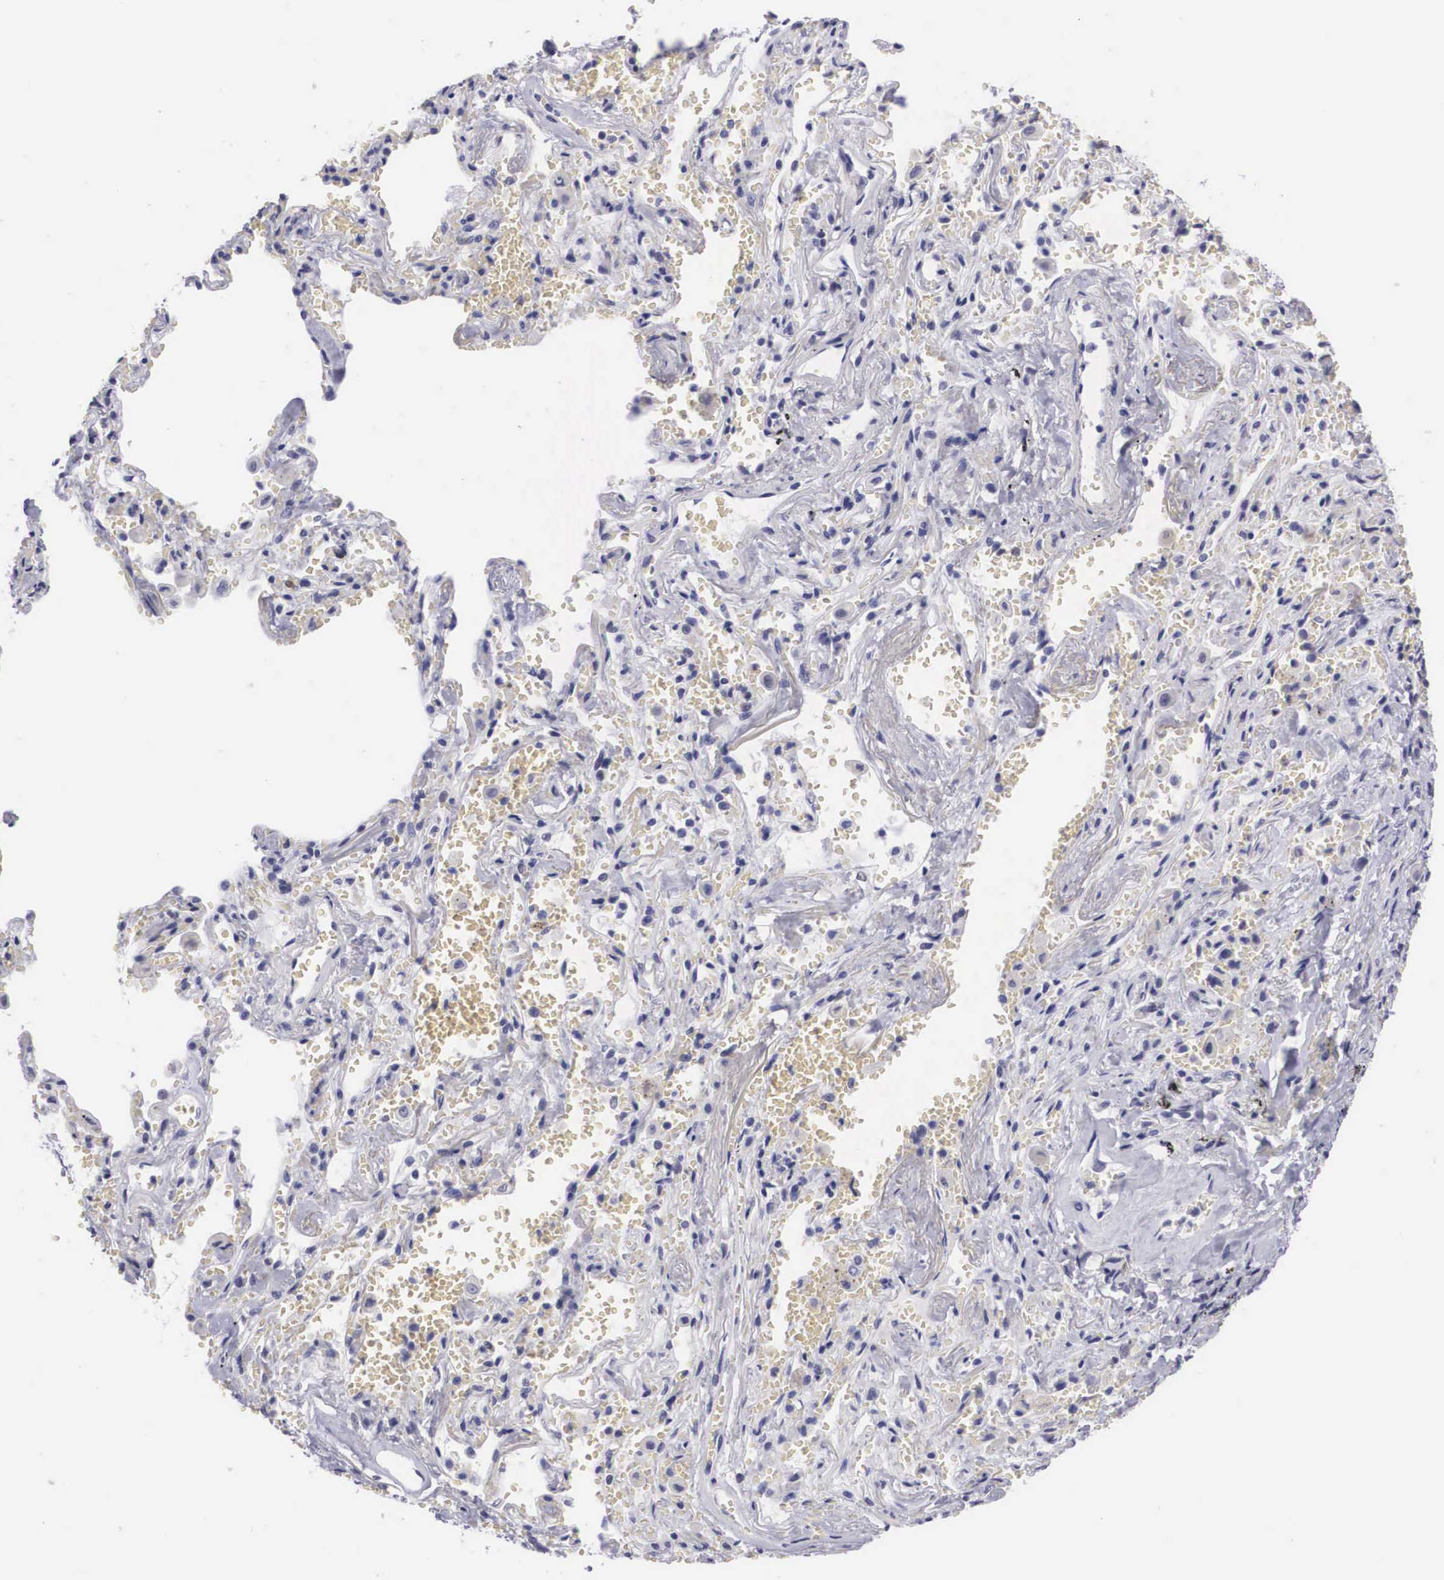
{"staining": {"intensity": "negative", "quantity": "none", "location": "none"}, "tissue": "adipose tissue", "cell_type": "Adipocytes", "image_type": "normal", "snomed": [{"axis": "morphology", "description": "Normal tissue, NOS"}, {"axis": "topography", "description": "Cartilage tissue"}, {"axis": "topography", "description": "Lung"}], "caption": "Immunohistochemistry (IHC) of unremarkable human adipose tissue exhibits no positivity in adipocytes.", "gene": "C22orf31", "patient": {"sex": "male", "age": 65}}